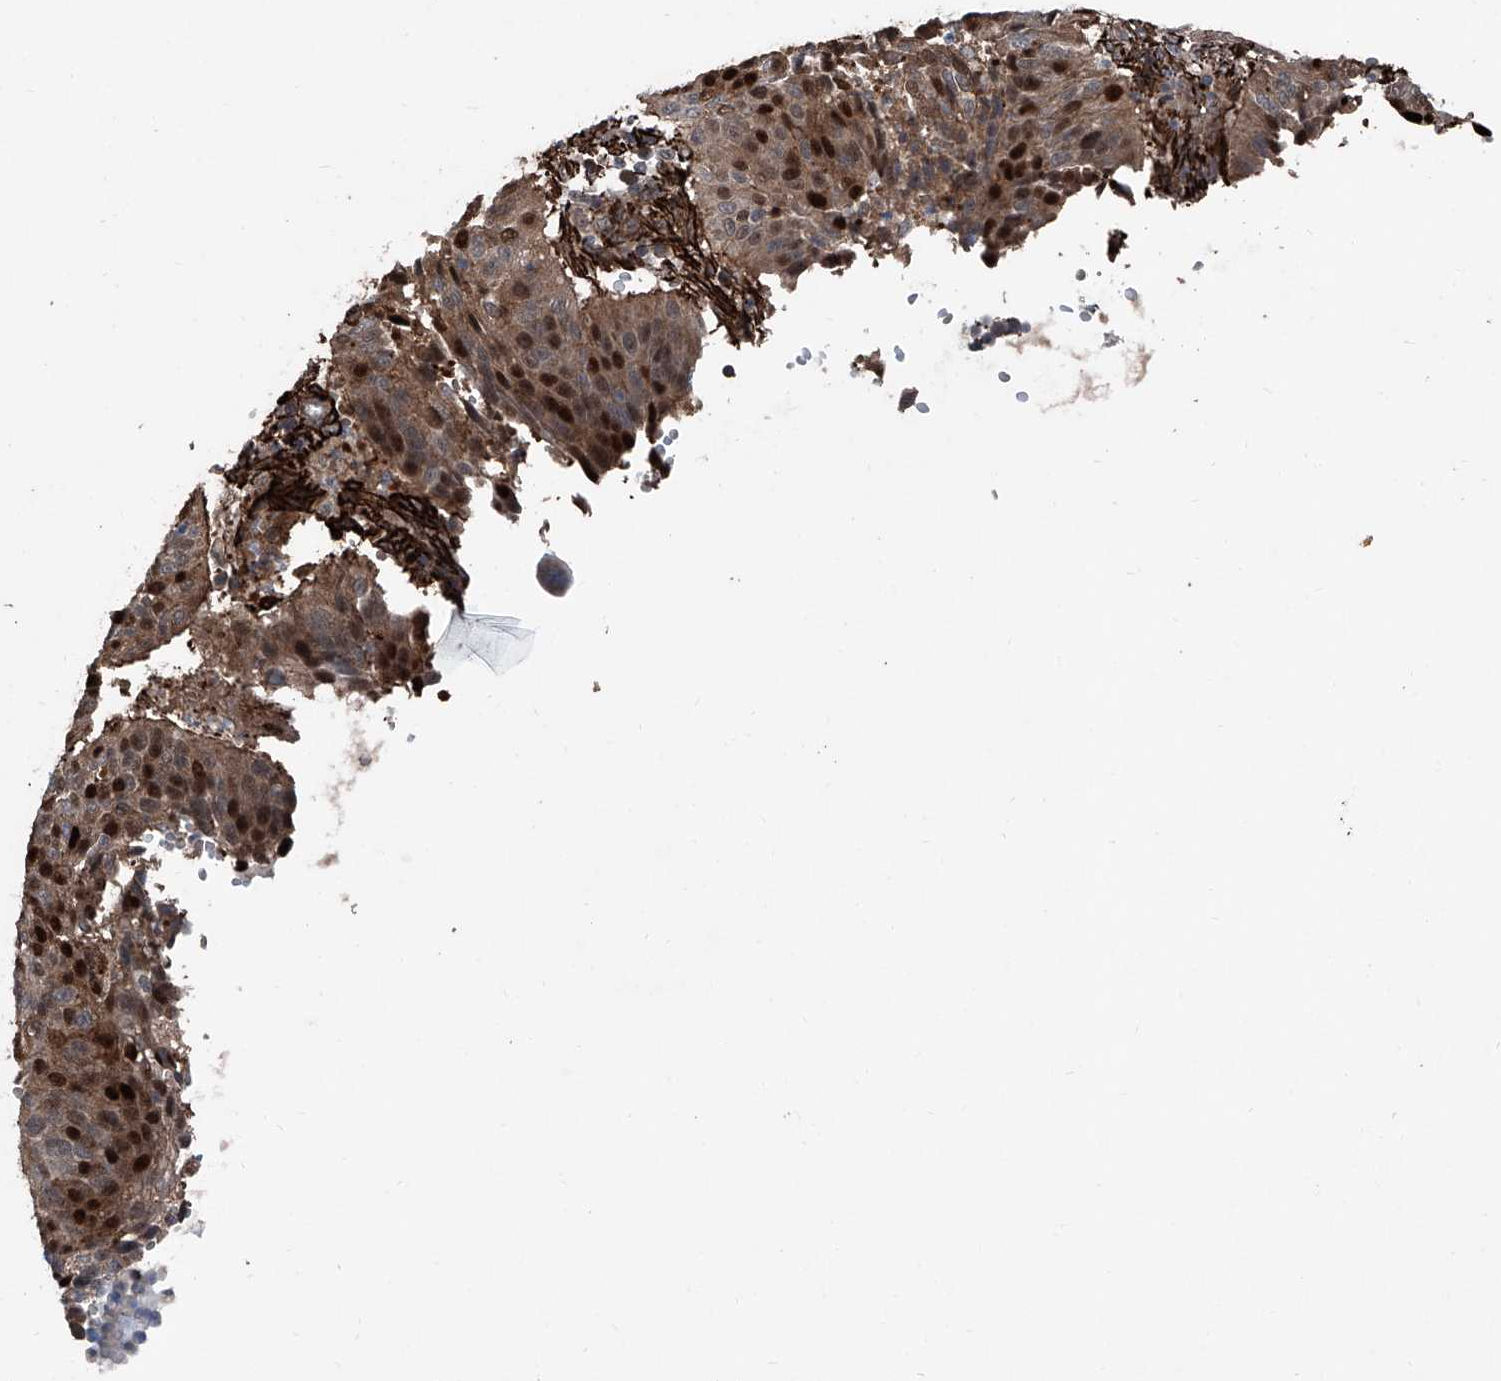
{"staining": {"intensity": "moderate", "quantity": "25%-75%", "location": "cytoplasmic/membranous,nuclear"}, "tissue": "cervical cancer", "cell_type": "Tumor cells", "image_type": "cancer", "snomed": [{"axis": "morphology", "description": "Normal tissue, NOS"}, {"axis": "morphology", "description": "Squamous cell carcinoma, NOS"}, {"axis": "topography", "description": "Cervix"}], "caption": "Moderate cytoplasmic/membranous and nuclear expression for a protein is seen in about 25%-75% of tumor cells of cervical squamous cell carcinoma using IHC.", "gene": "COA7", "patient": {"sex": "female", "age": 39}}